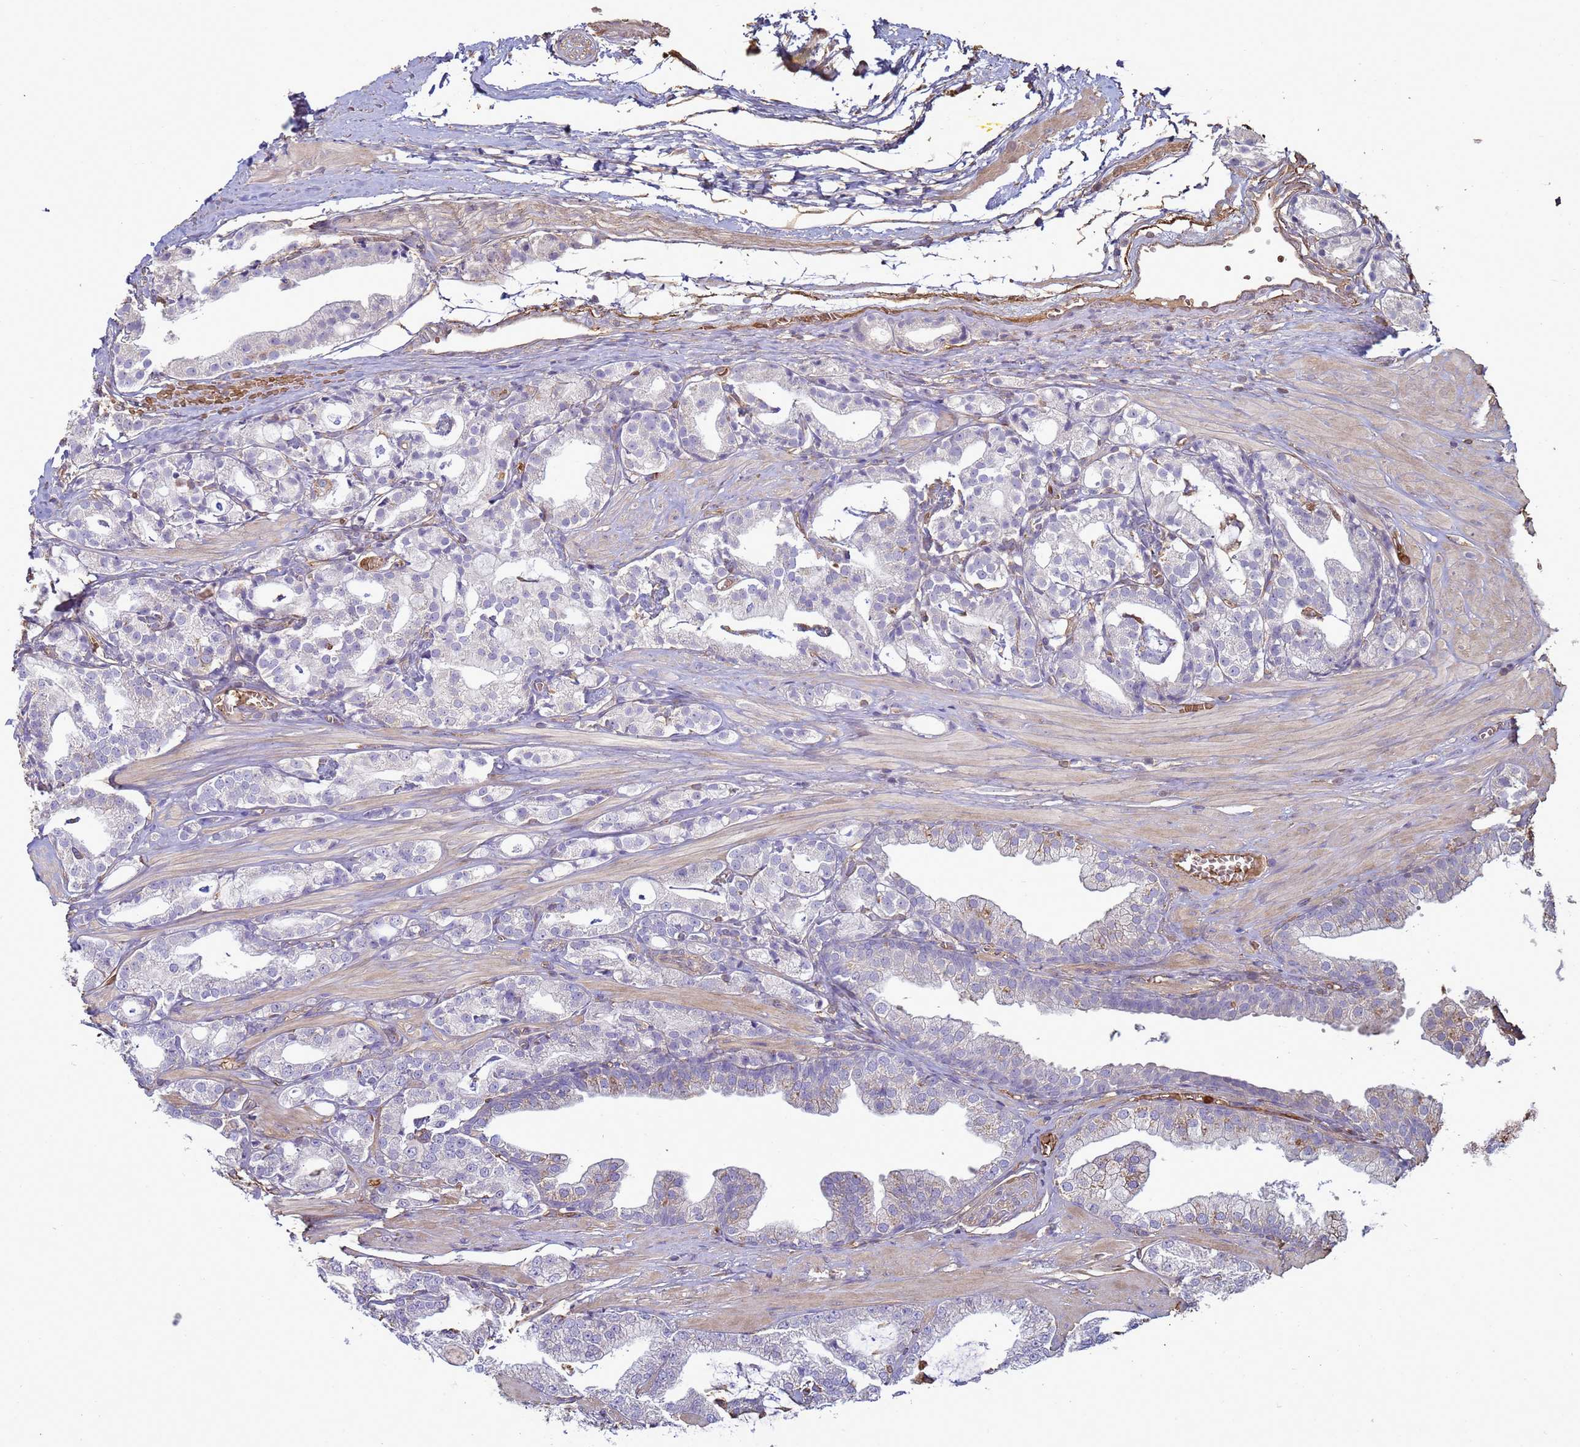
{"staining": {"intensity": "negative", "quantity": "none", "location": "none"}, "tissue": "prostate cancer", "cell_type": "Tumor cells", "image_type": "cancer", "snomed": [{"axis": "morphology", "description": "Adenocarcinoma, High grade"}, {"axis": "topography", "description": "Prostate"}], "caption": "High power microscopy image of an immunohistochemistry (IHC) photomicrograph of adenocarcinoma (high-grade) (prostate), revealing no significant staining in tumor cells.", "gene": "SGIP1", "patient": {"sex": "male", "age": 71}}